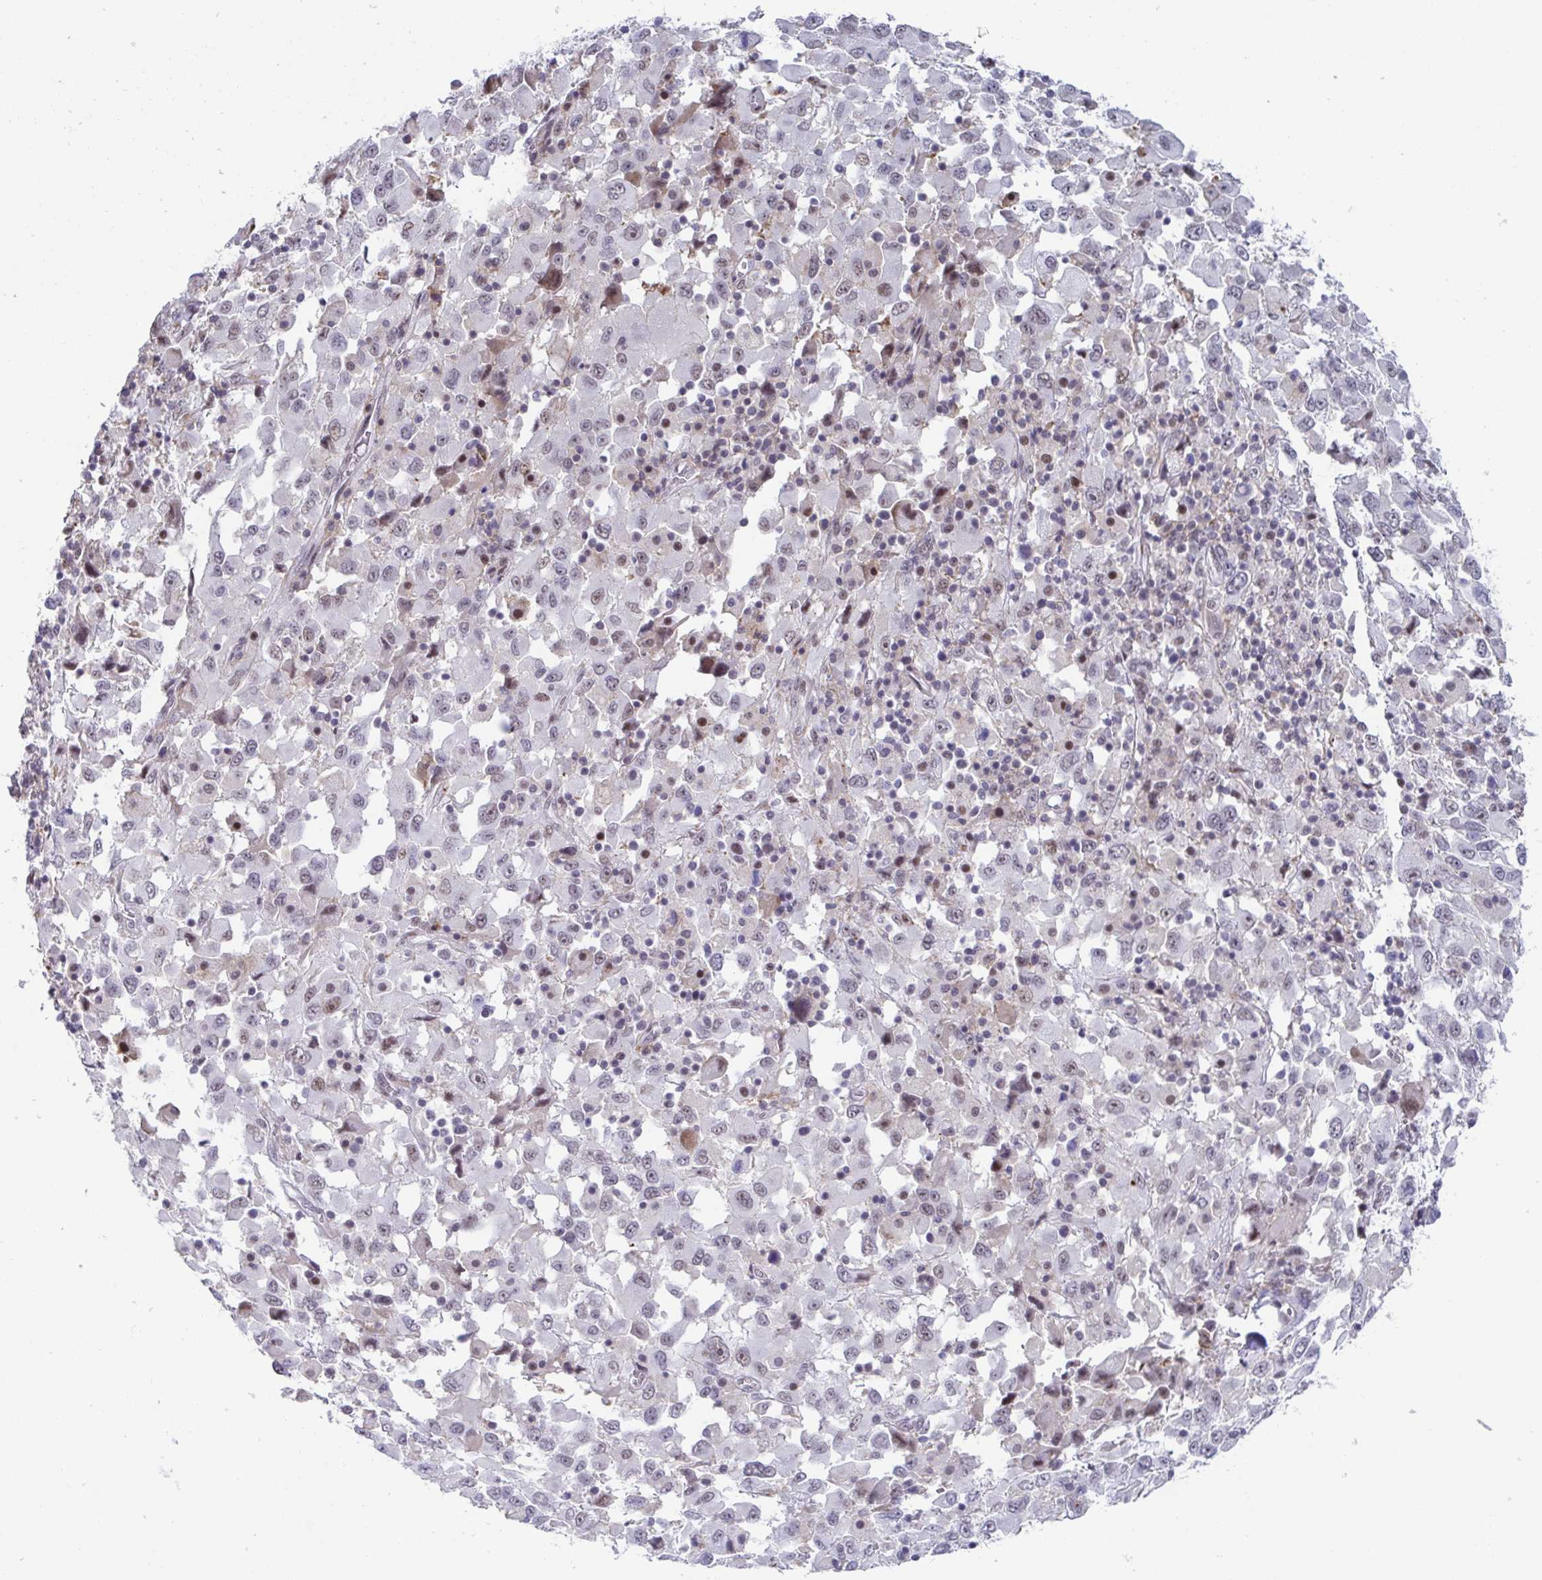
{"staining": {"intensity": "weak", "quantity": "<25%", "location": "nuclear"}, "tissue": "melanoma", "cell_type": "Tumor cells", "image_type": "cancer", "snomed": [{"axis": "morphology", "description": "Malignant melanoma, Metastatic site"}, {"axis": "topography", "description": "Soft tissue"}], "caption": "Immunohistochemical staining of human melanoma exhibits no significant staining in tumor cells.", "gene": "WDR72", "patient": {"sex": "male", "age": 50}}